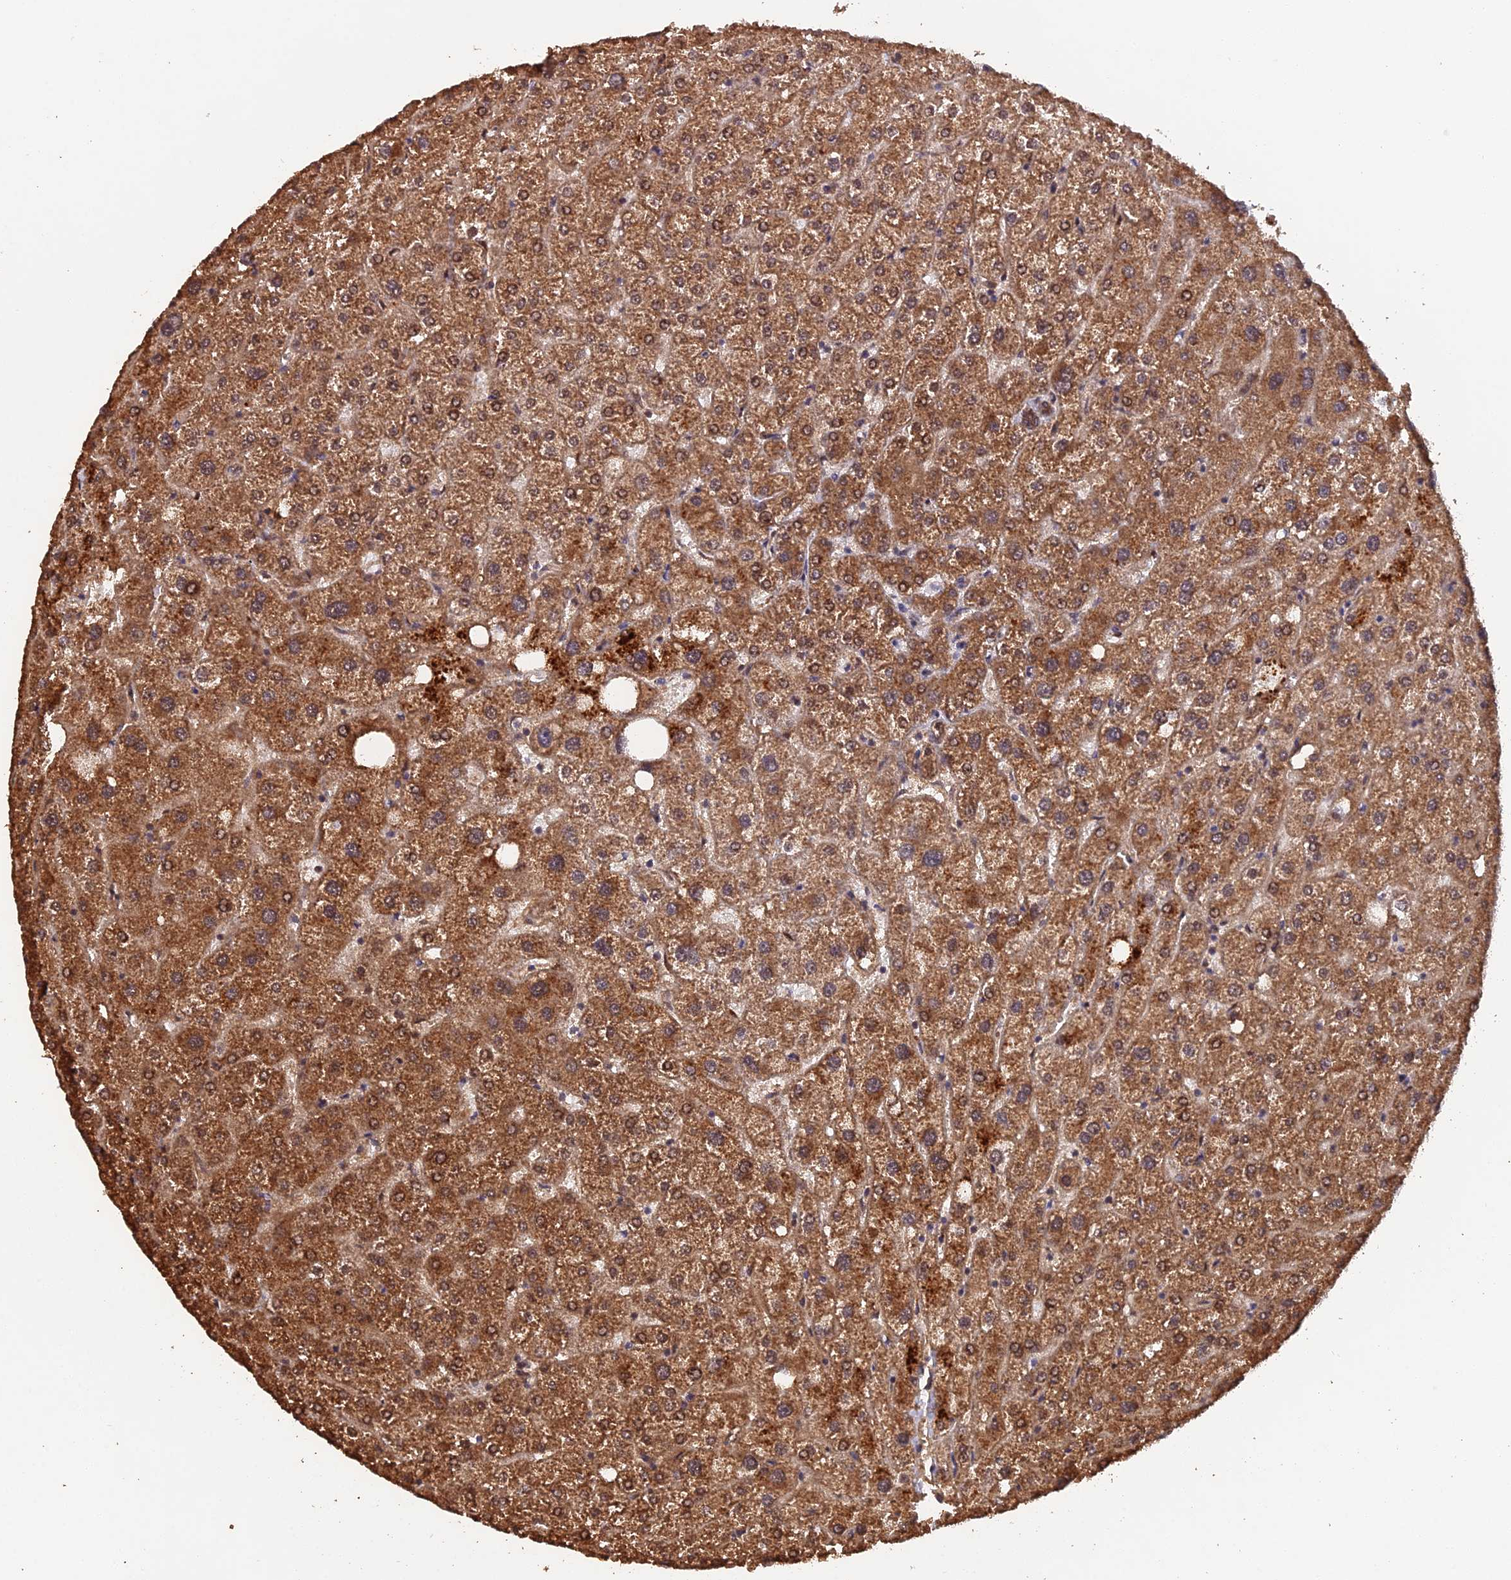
{"staining": {"intensity": "strong", "quantity": ">75%", "location": "cytoplasmic/membranous"}, "tissue": "liver", "cell_type": "Cholangiocytes", "image_type": "normal", "snomed": [{"axis": "morphology", "description": "Normal tissue, NOS"}, {"axis": "topography", "description": "Liver"}], "caption": "High-magnification brightfield microscopy of benign liver stained with DAB (brown) and counterstained with hematoxylin (blue). cholangiocytes exhibit strong cytoplasmic/membranous expression is present in about>75% of cells. (DAB (3,3'-diaminobenzidine) IHC, brown staining for protein, blue staining for nuclei).", "gene": "RALGAPA2", "patient": {"sex": "male", "age": 73}}